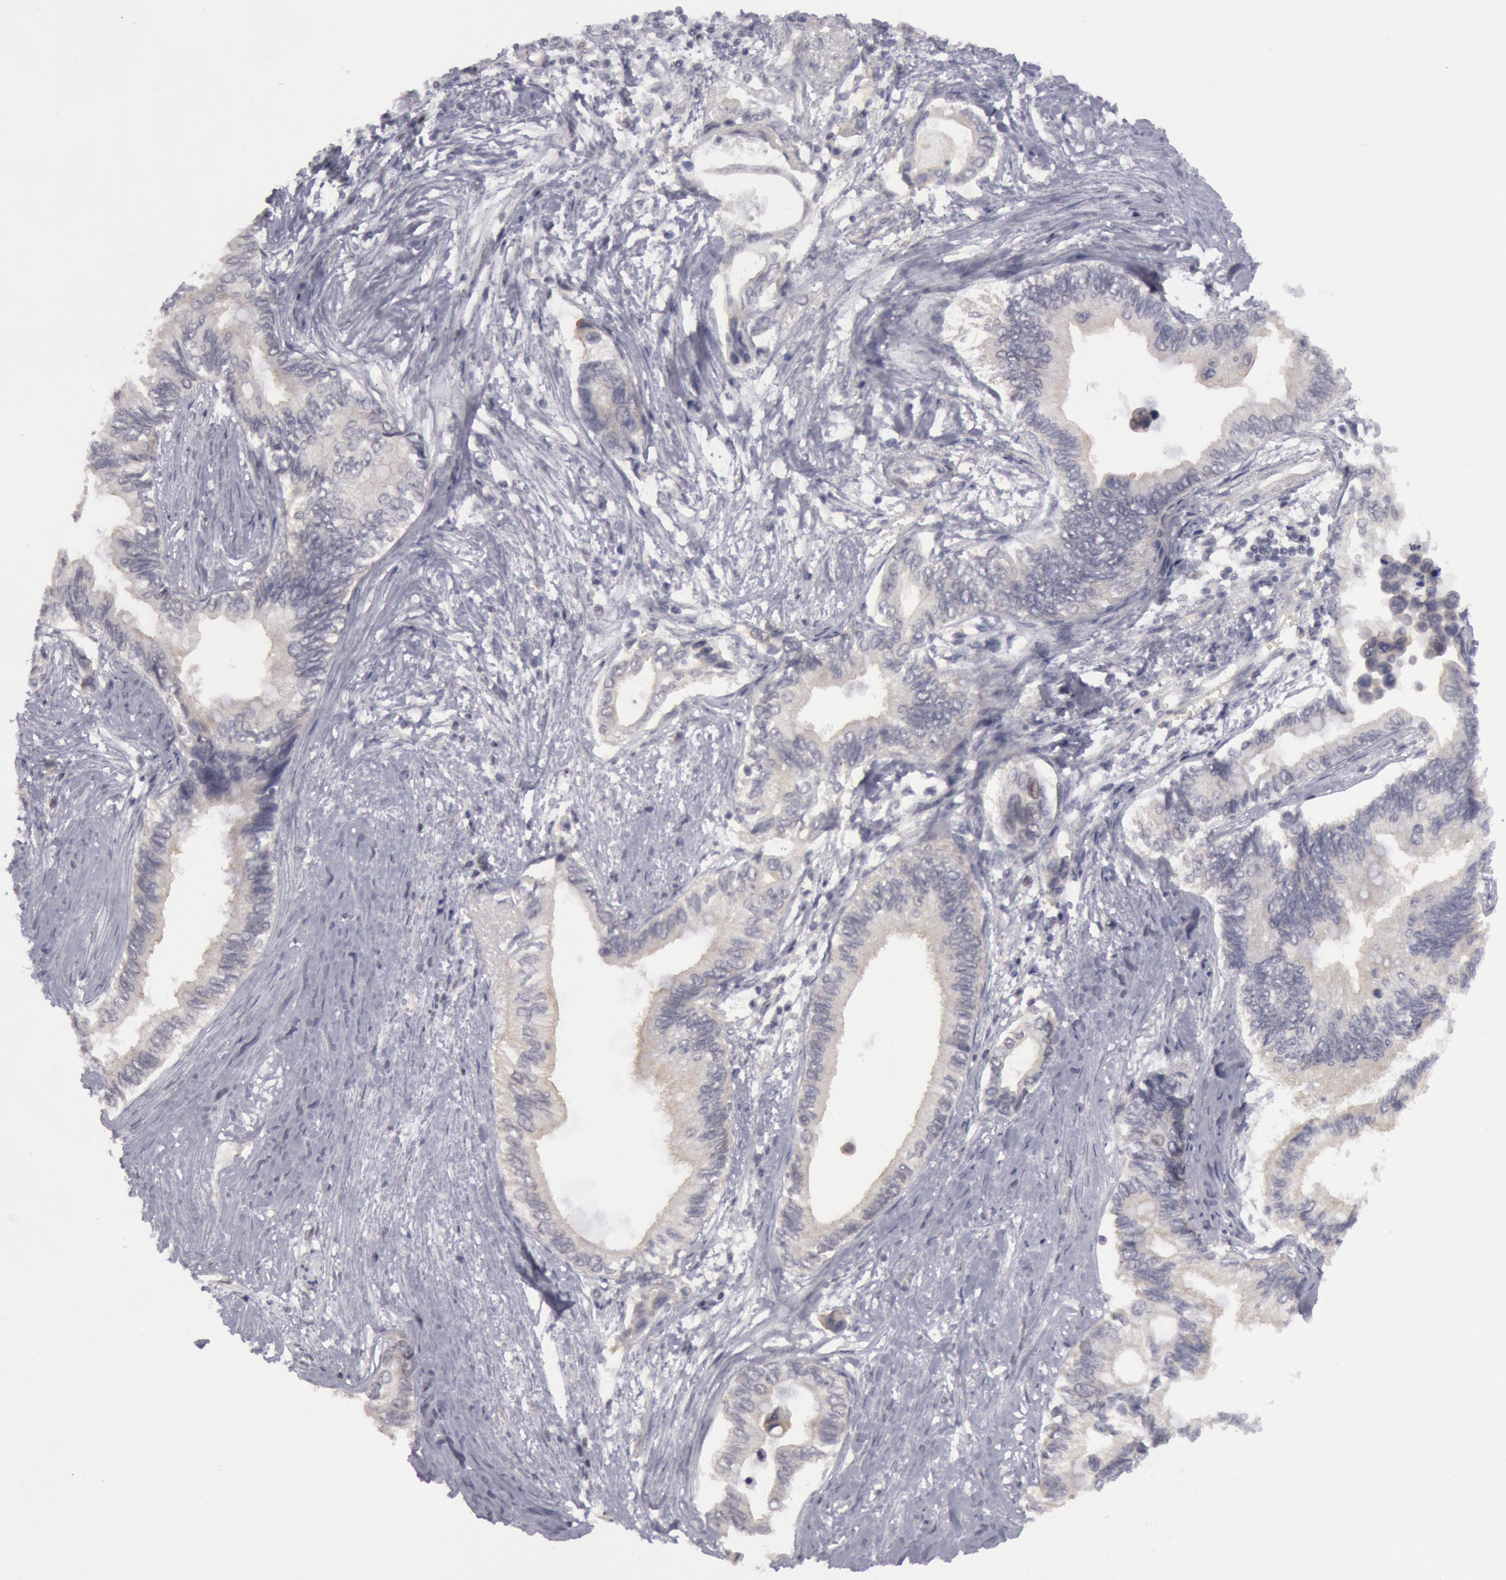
{"staining": {"intensity": "negative", "quantity": "none", "location": "none"}, "tissue": "pancreatic cancer", "cell_type": "Tumor cells", "image_type": "cancer", "snomed": [{"axis": "morphology", "description": "Adenocarcinoma, NOS"}, {"axis": "topography", "description": "Pancreas"}], "caption": "A histopathology image of human pancreatic cancer is negative for staining in tumor cells.", "gene": "JOSD1", "patient": {"sex": "female", "age": 66}}